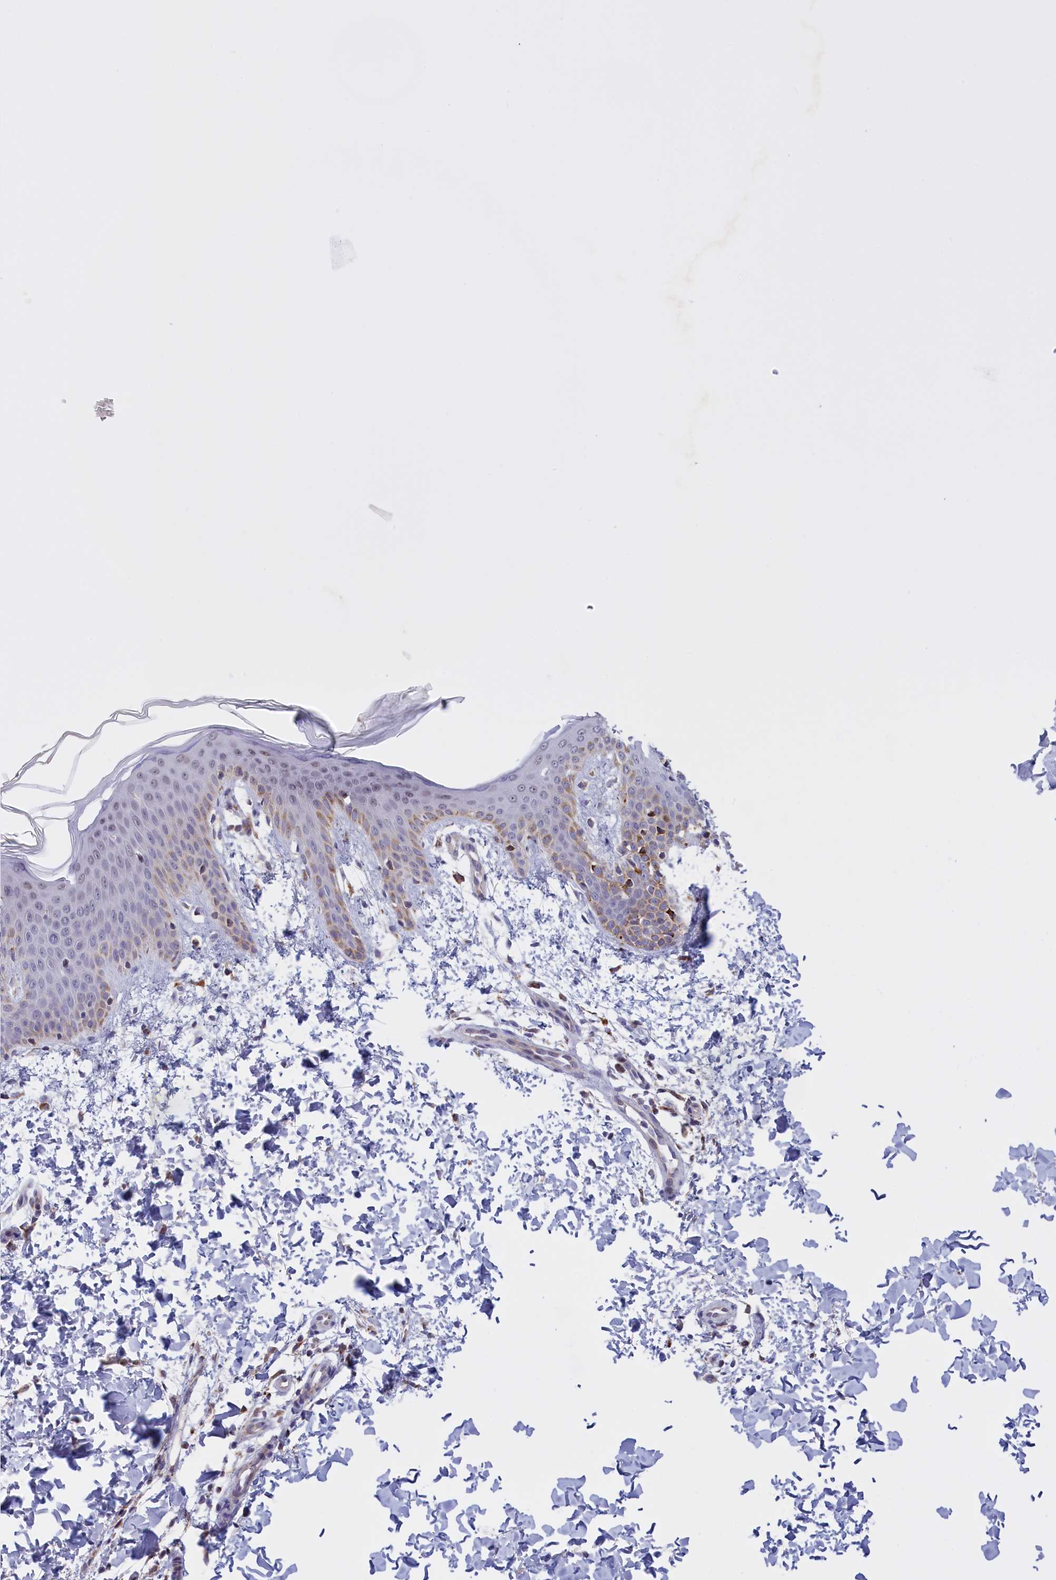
{"staining": {"intensity": "negative", "quantity": "none", "location": "none"}, "tissue": "skin", "cell_type": "Fibroblasts", "image_type": "normal", "snomed": [{"axis": "morphology", "description": "Normal tissue, NOS"}, {"axis": "topography", "description": "Skin"}], "caption": "IHC histopathology image of unremarkable skin: human skin stained with DAB reveals no significant protein staining in fibroblasts. Brightfield microscopy of IHC stained with DAB (3,3'-diaminobenzidine) (brown) and hematoxylin (blue), captured at high magnification.", "gene": "FAM149B1", "patient": {"sex": "male", "age": 36}}